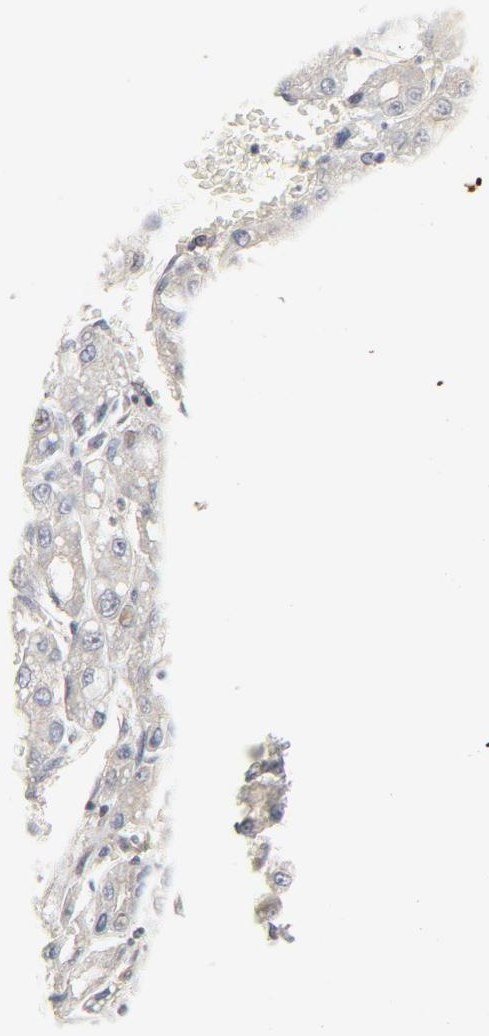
{"staining": {"intensity": "negative", "quantity": "none", "location": "none"}, "tissue": "liver cancer", "cell_type": "Tumor cells", "image_type": "cancer", "snomed": [{"axis": "morphology", "description": "Carcinoma, Hepatocellular, NOS"}, {"axis": "topography", "description": "Liver"}], "caption": "Protein analysis of hepatocellular carcinoma (liver) displays no significant positivity in tumor cells. (Stains: DAB (3,3'-diaminobenzidine) immunohistochemistry with hematoxylin counter stain, Microscopy: brightfield microscopy at high magnification).", "gene": "MAP2K7", "patient": {"sex": "male", "age": 69}}